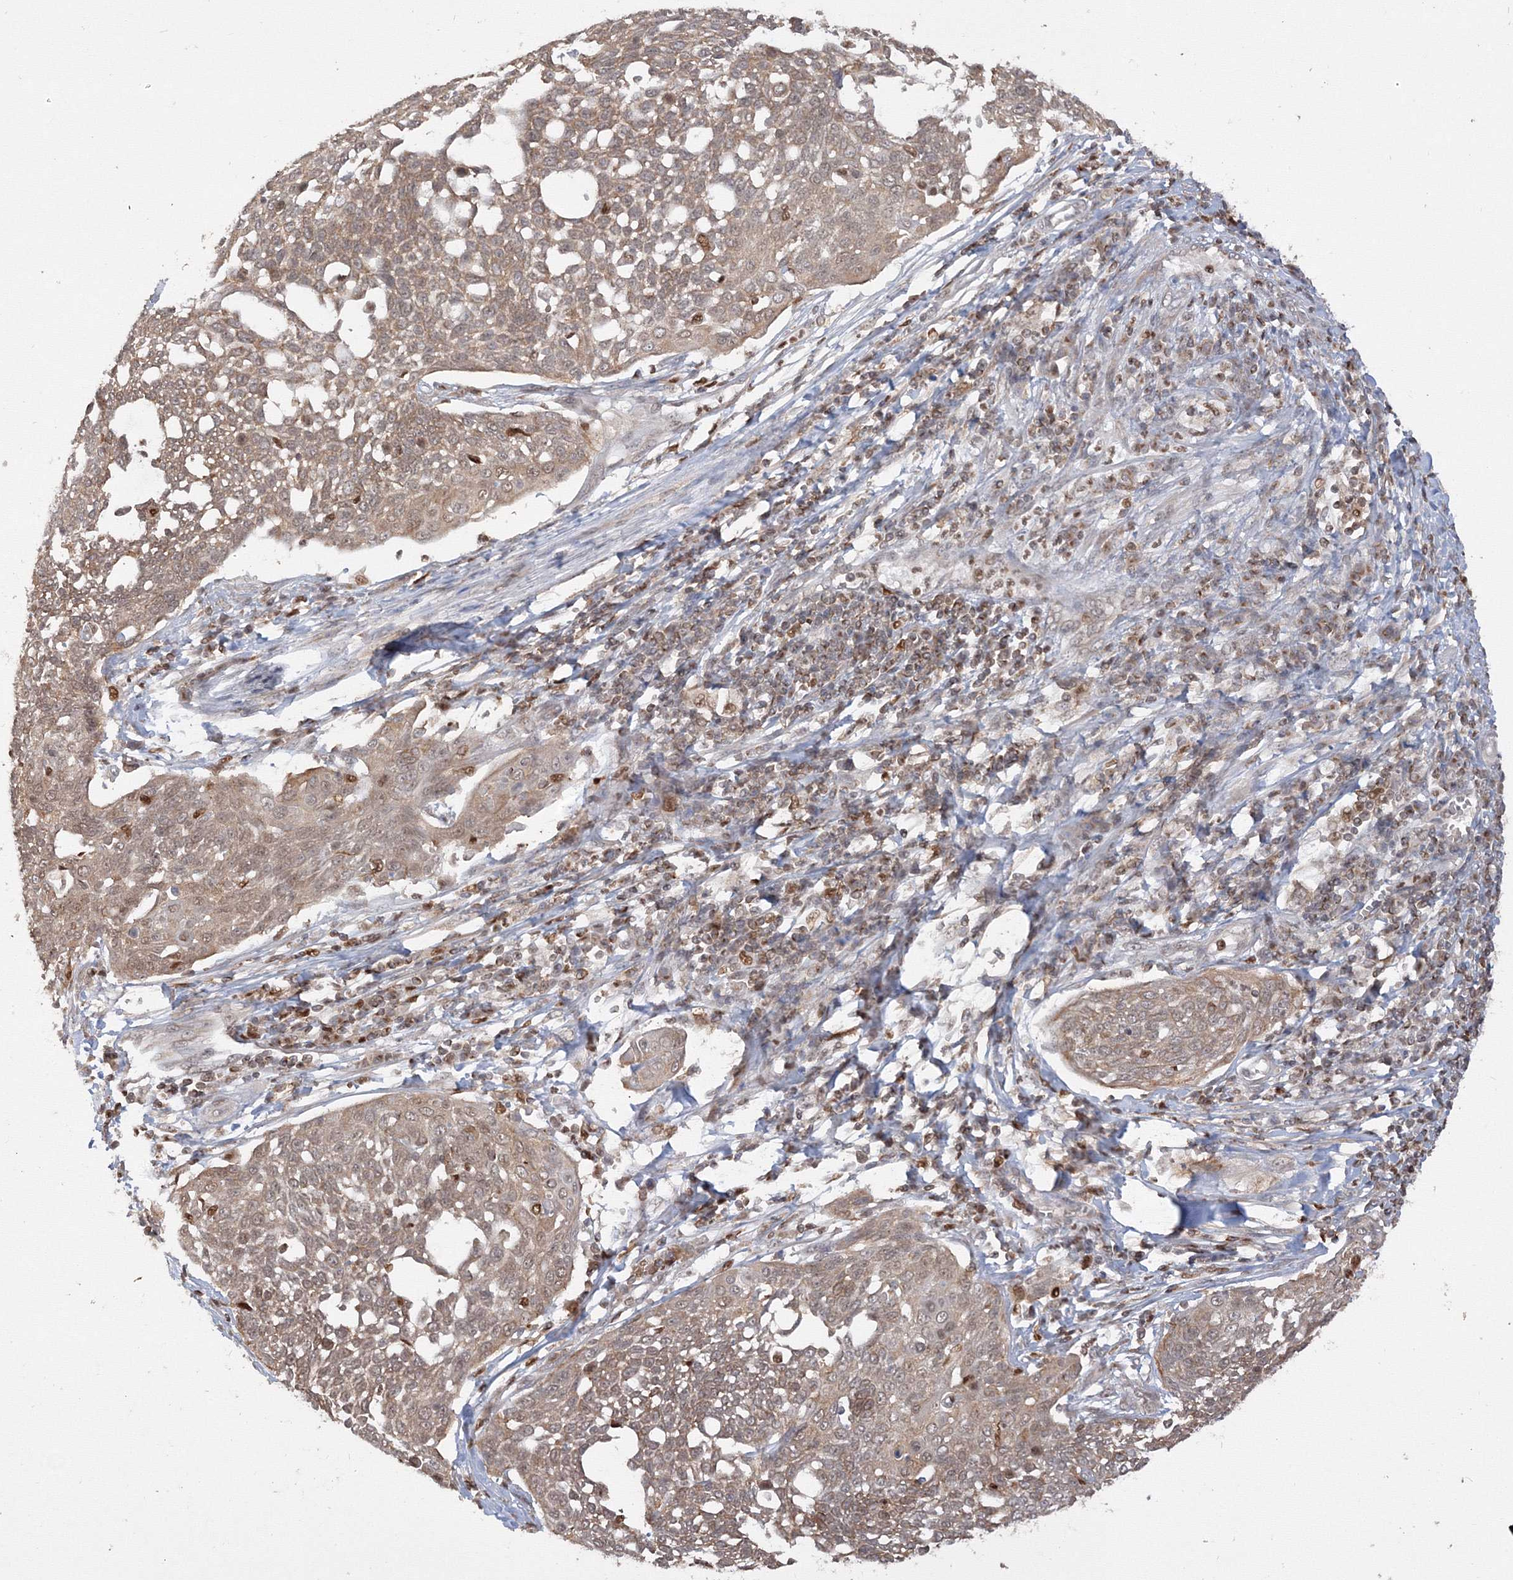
{"staining": {"intensity": "weak", "quantity": ">75%", "location": "cytoplasmic/membranous"}, "tissue": "cervical cancer", "cell_type": "Tumor cells", "image_type": "cancer", "snomed": [{"axis": "morphology", "description": "Squamous cell carcinoma, NOS"}, {"axis": "topography", "description": "Cervix"}], "caption": "A histopathology image of human squamous cell carcinoma (cervical) stained for a protein reveals weak cytoplasmic/membranous brown staining in tumor cells. (Stains: DAB (3,3'-diaminobenzidine) in brown, nuclei in blue, Microscopy: brightfield microscopy at high magnification).", "gene": "TMEM50B", "patient": {"sex": "female", "age": 34}}